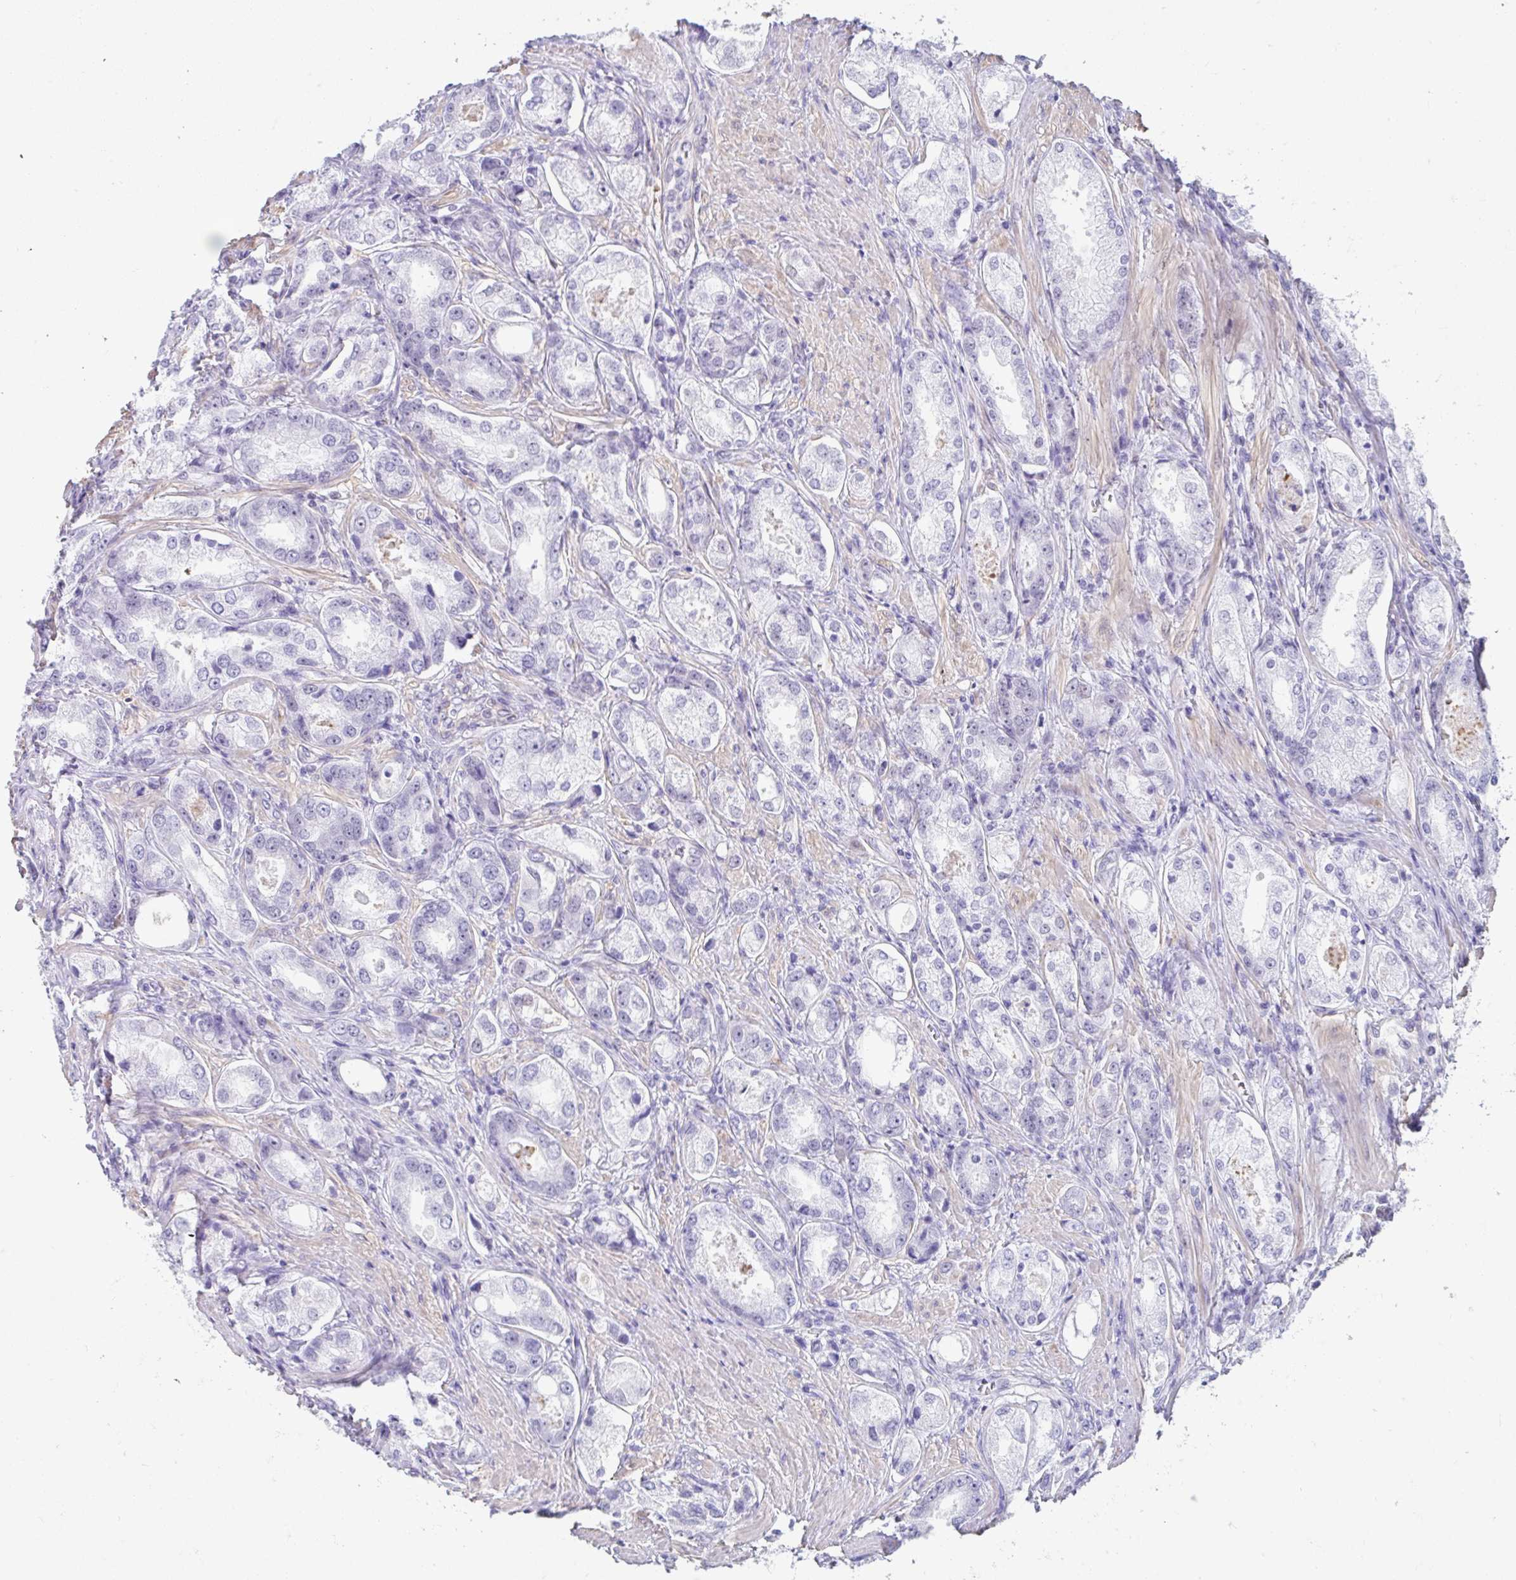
{"staining": {"intensity": "negative", "quantity": "none", "location": "none"}, "tissue": "prostate cancer", "cell_type": "Tumor cells", "image_type": "cancer", "snomed": [{"axis": "morphology", "description": "Adenocarcinoma, Low grade"}, {"axis": "topography", "description": "Prostate"}], "caption": "Tumor cells are negative for brown protein staining in prostate cancer. (Immunohistochemistry, brightfield microscopy, high magnification).", "gene": "DCAF17", "patient": {"sex": "male", "age": 68}}